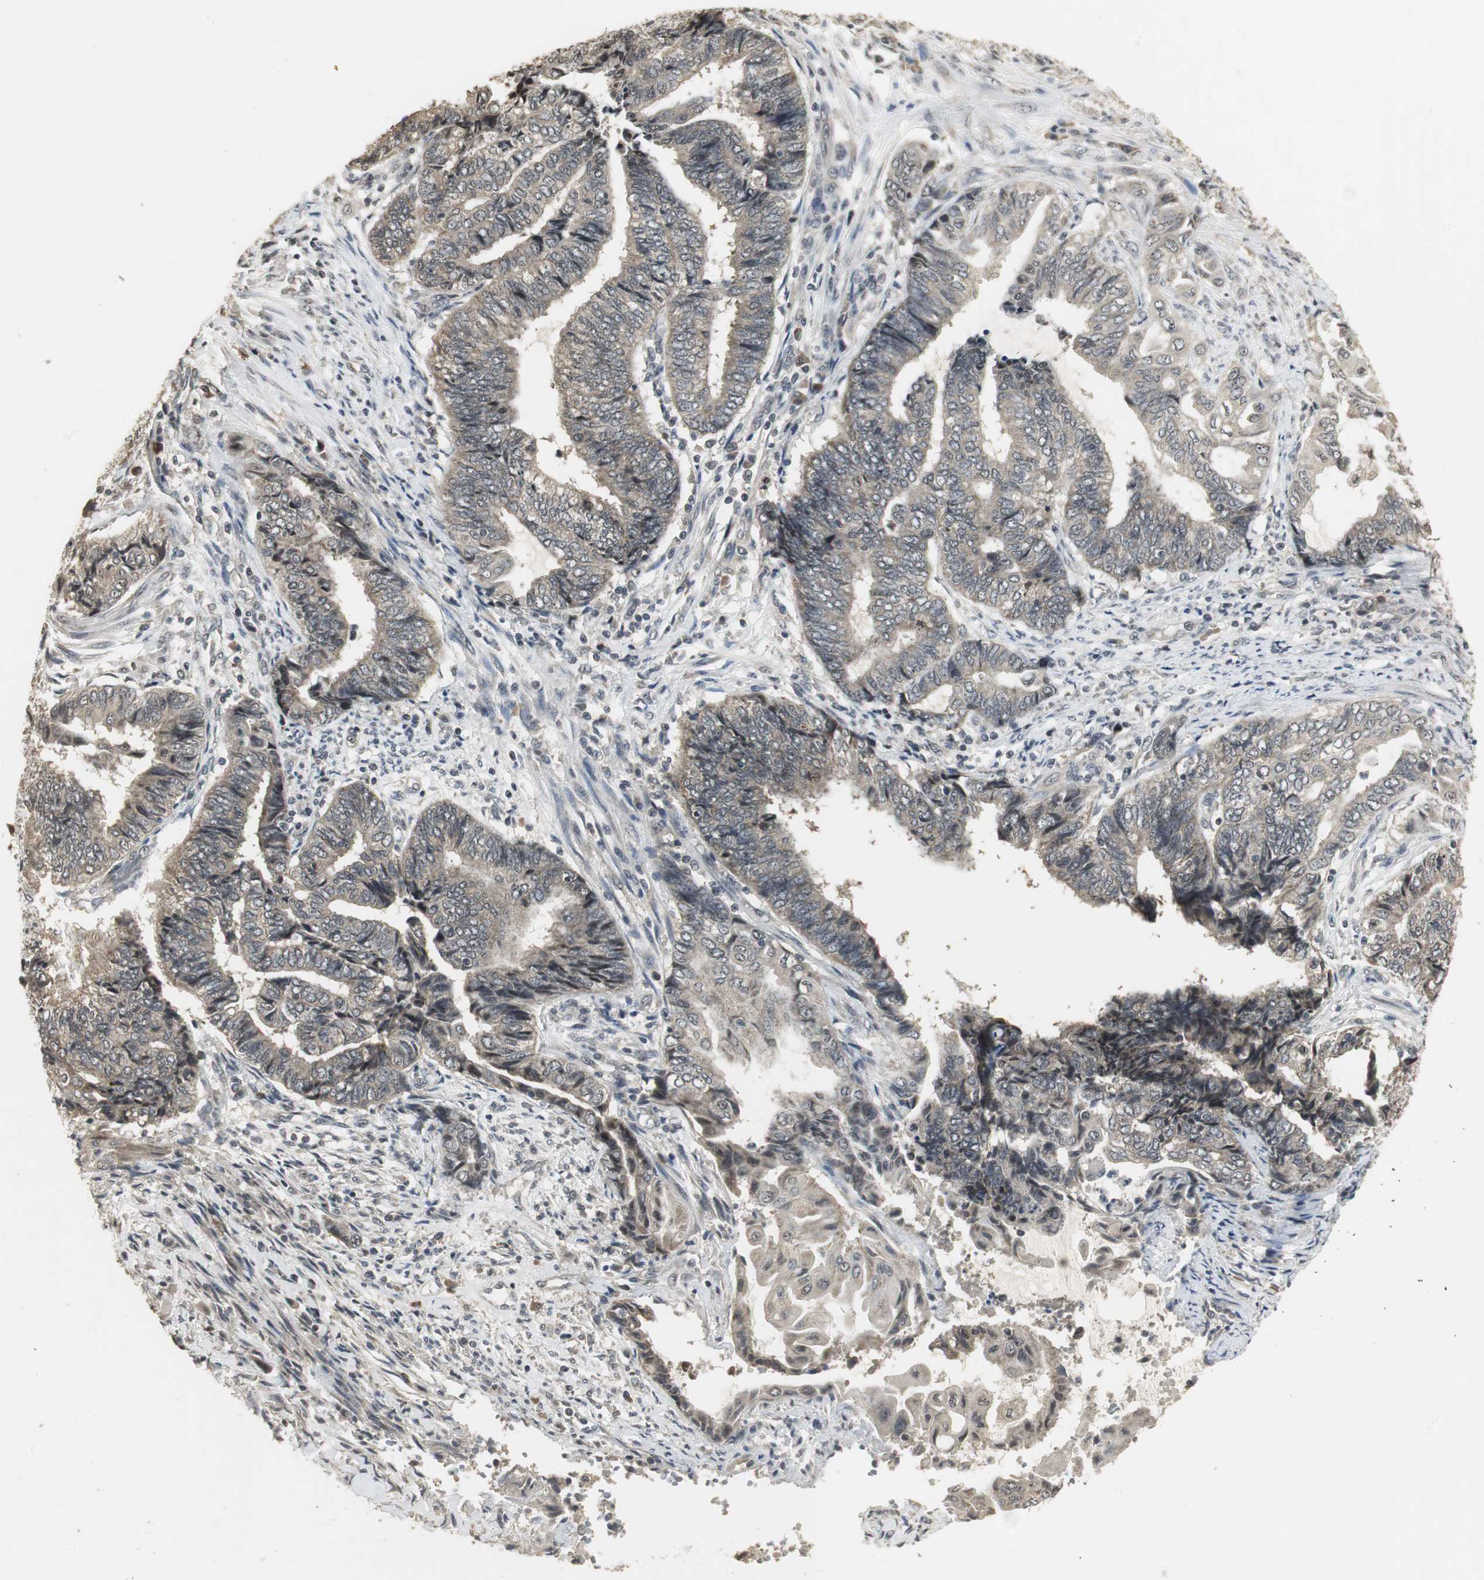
{"staining": {"intensity": "weak", "quantity": "25%-75%", "location": "cytoplasmic/membranous"}, "tissue": "endometrial cancer", "cell_type": "Tumor cells", "image_type": "cancer", "snomed": [{"axis": "morphology", "description": "Adenocarcinoma, NOS"}, {"axis": "topography", "description": "Uterus"}, {"axis": "topography", "description": "Endometrium"}], "caption": "IHC histopathology image of neoplastic tissue: human endometrial cancer stained using IHC exhibits low levels of weak protein expression localized specifically in the cytoplasmic/membranous of tumor cells, appearing as a cytoplasmic/membranous brown color.", "gene": "ELOA", "patient": {"sex": "female", "age": 70}}